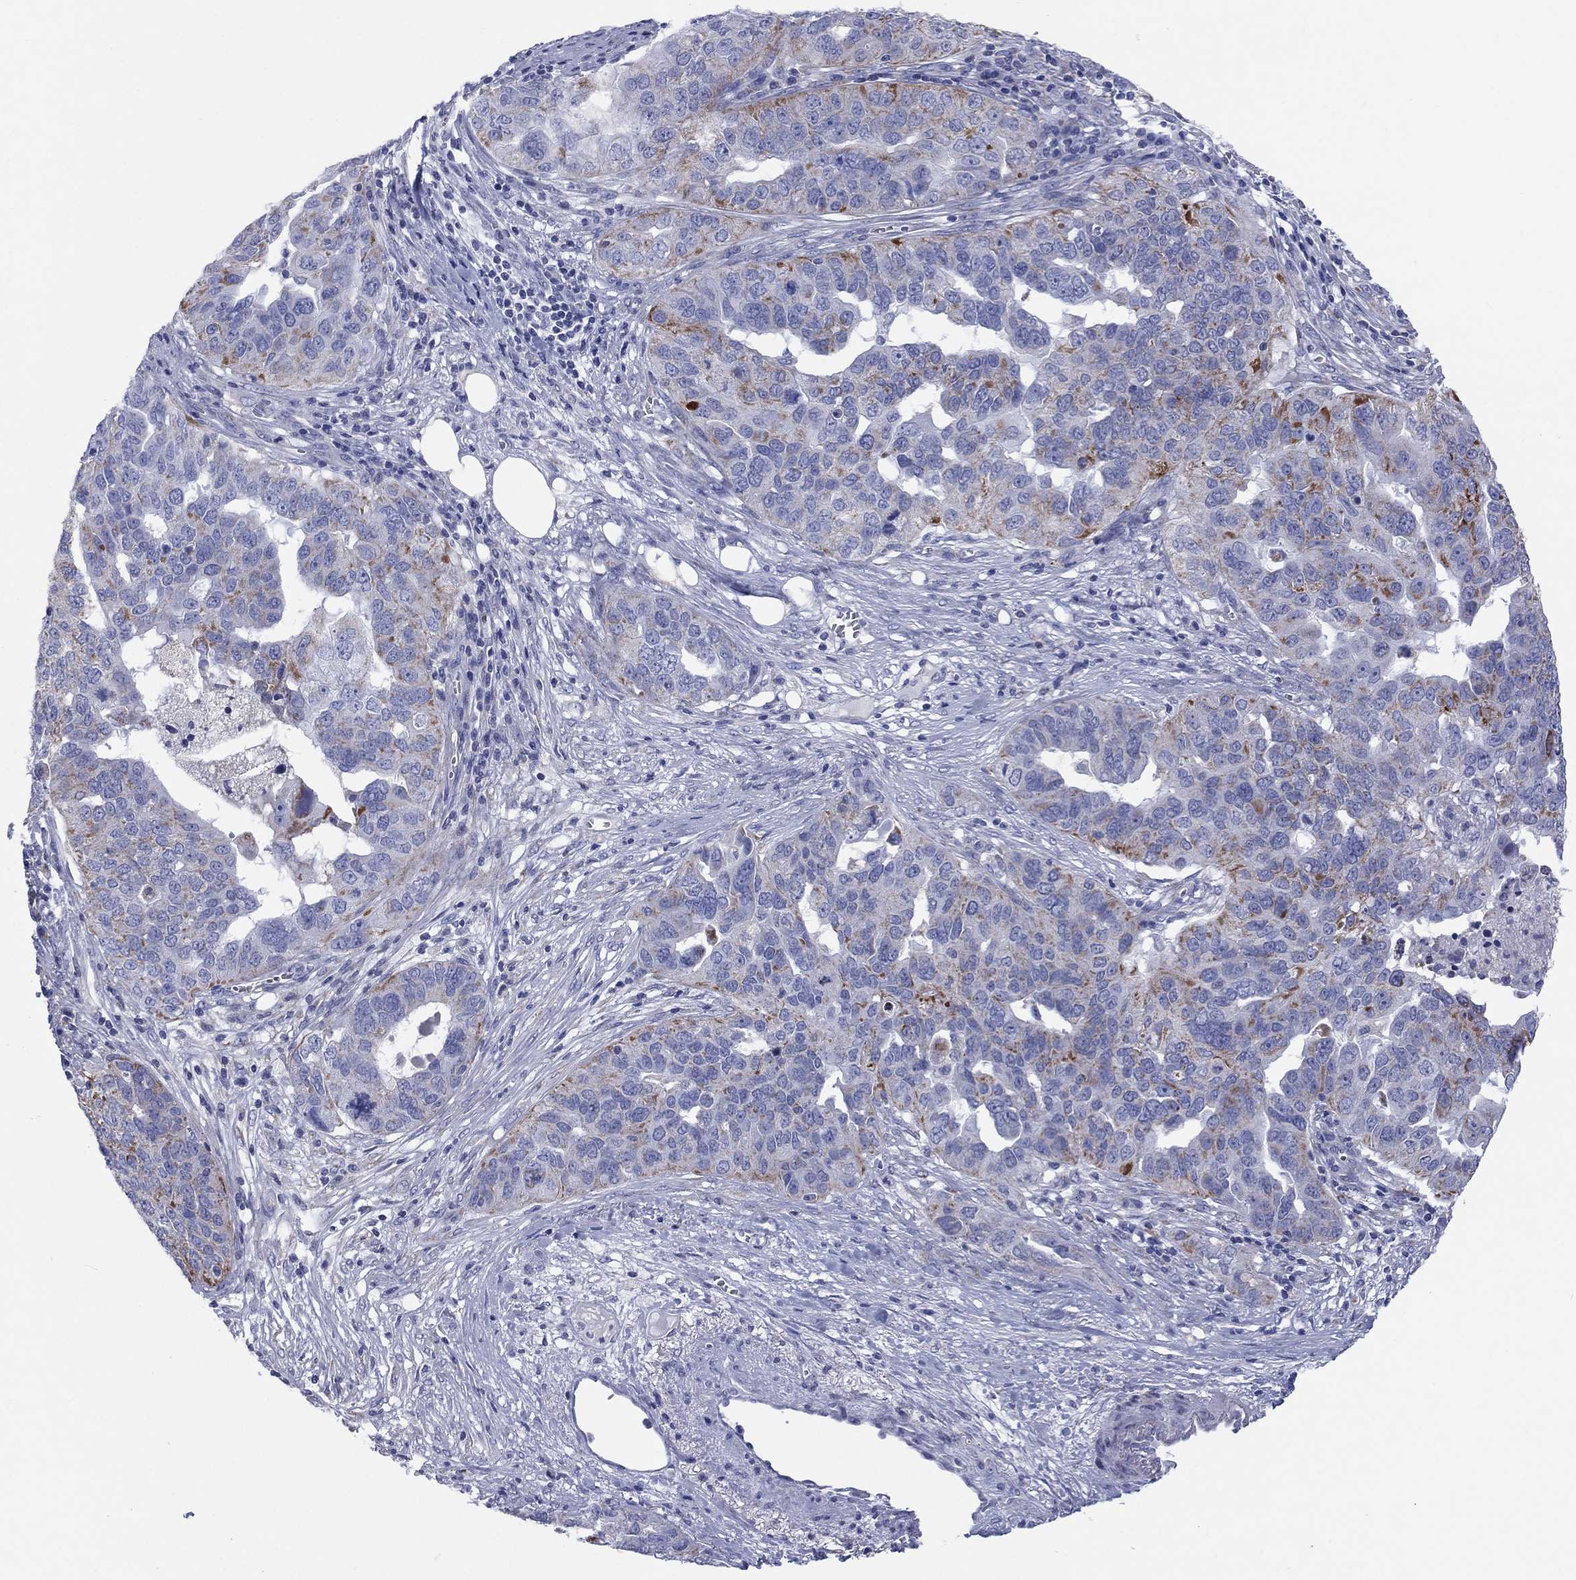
{"staining": {"intensity": "strong", "quantity": "<25%", "location": "cytoplasmic/membranous"}, "tissue": "ovarian cancer", "cell_type": "Tumor cells", "image_type": "cancer", "snomed": [{"axis": "morphology", "description": "Carcinoma, endometroid"}, {"axis": "topography", "description": "Soft tissue"}, {"axis": "topography", "description": "Ovary"}], "caption": "Ovarian endometroid carcinoma stained with a brown dye shows strong cytoplasmic/membranous positive positivity in approximately <25% of tumor cells.", "gene": "MGST3", "patient": {"sex": "female", "age": 52}}